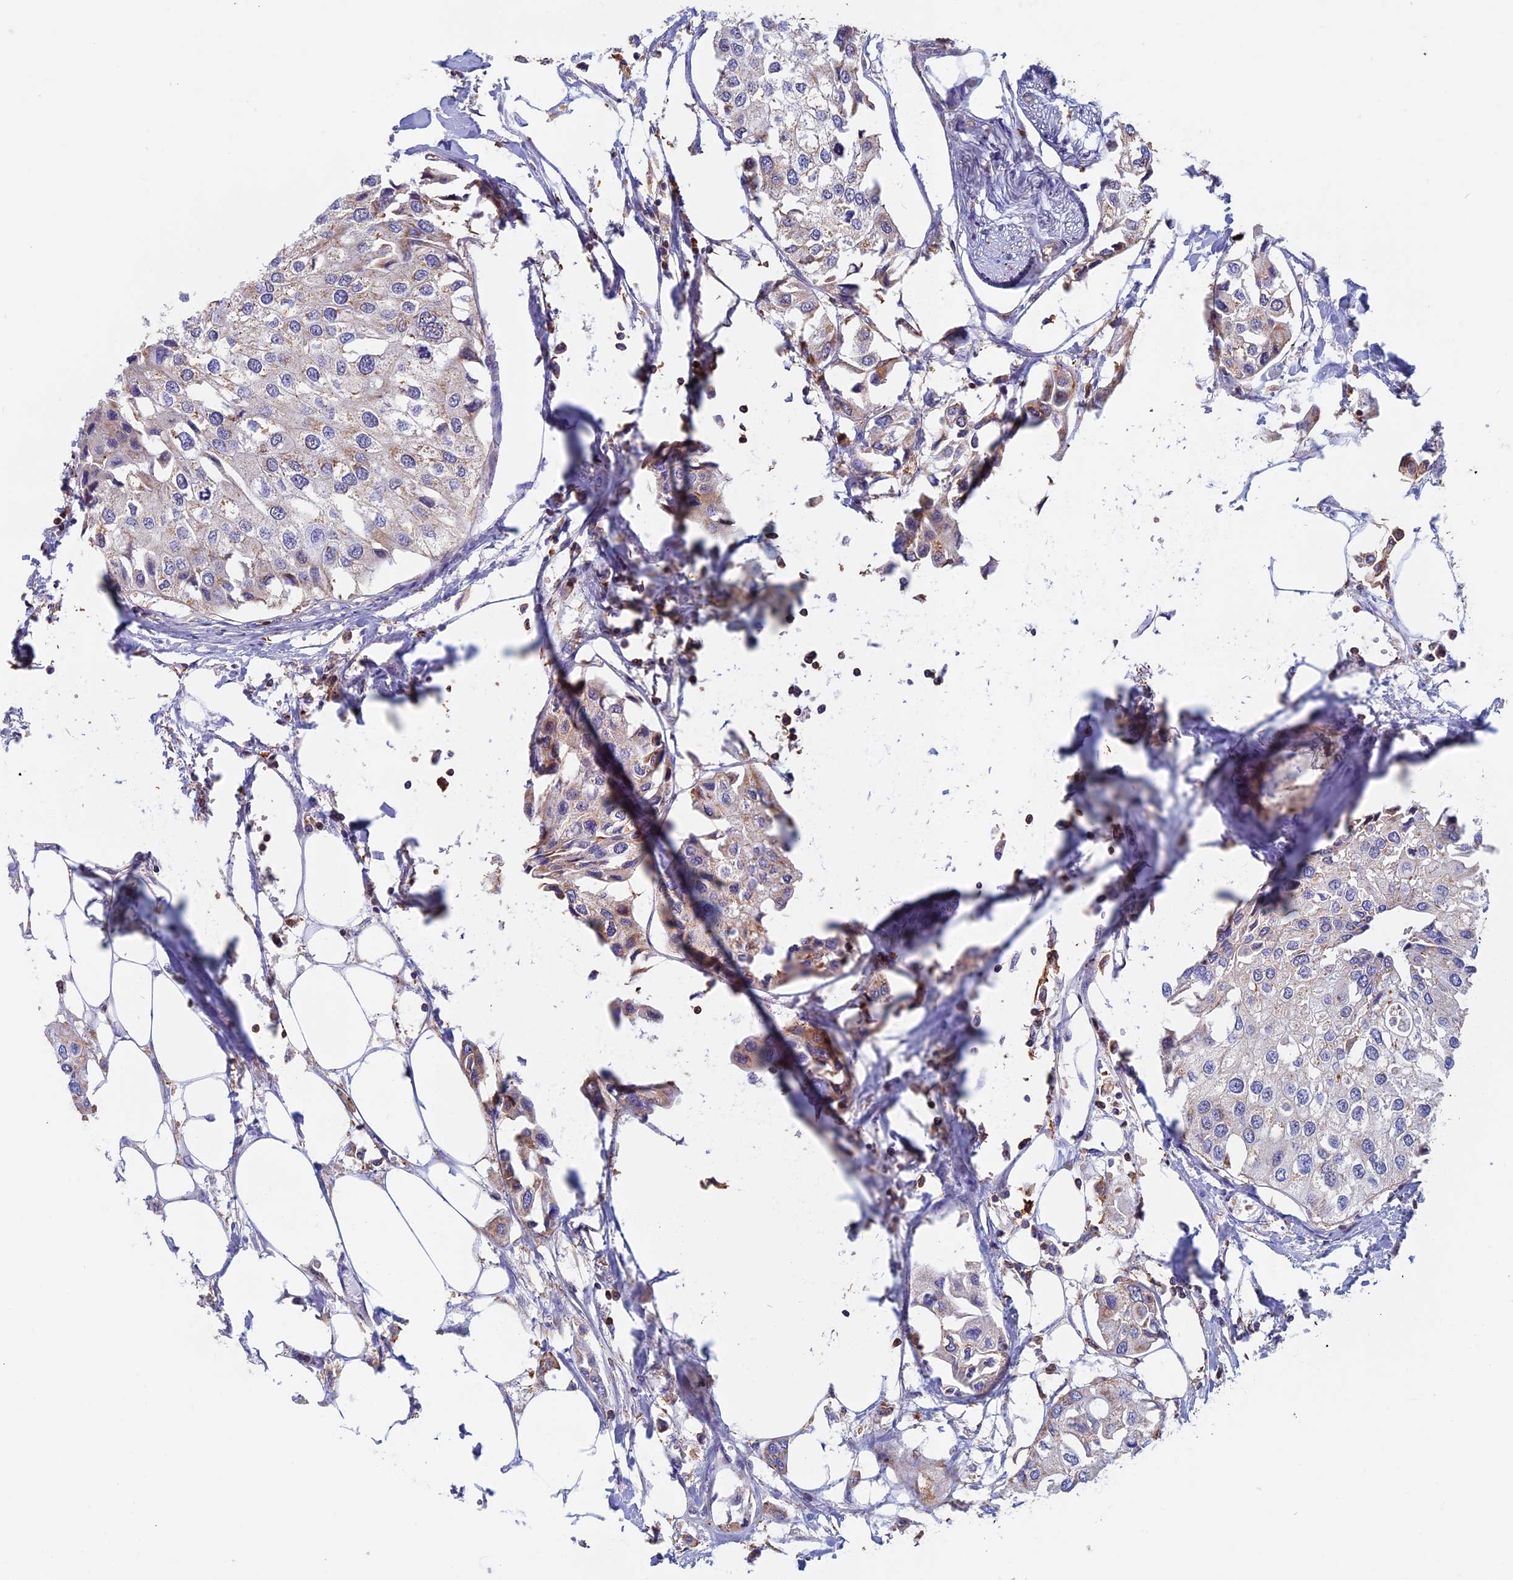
{"staining": {"intensity": "negative", "quantity": "none", "location": "none"}, "tissue": "urothelial cancer", "cell_type": "Tumor cells", "image_type": "cancer", "snomed": [{"axis": "morphology", "description": "Urothelial carcinoma, High grade"}, {"axis": "topography", "description": "Urinary bladder"}], "caption": "A high-resolution micrograph shows immunohistochemistry (IHC) staining of high-grade urothelial carcinoma, which exhibits no significant positivity in tumor cells.", "gene": "HSD17B8", "patient": {"sex": "male", "age": 64}}